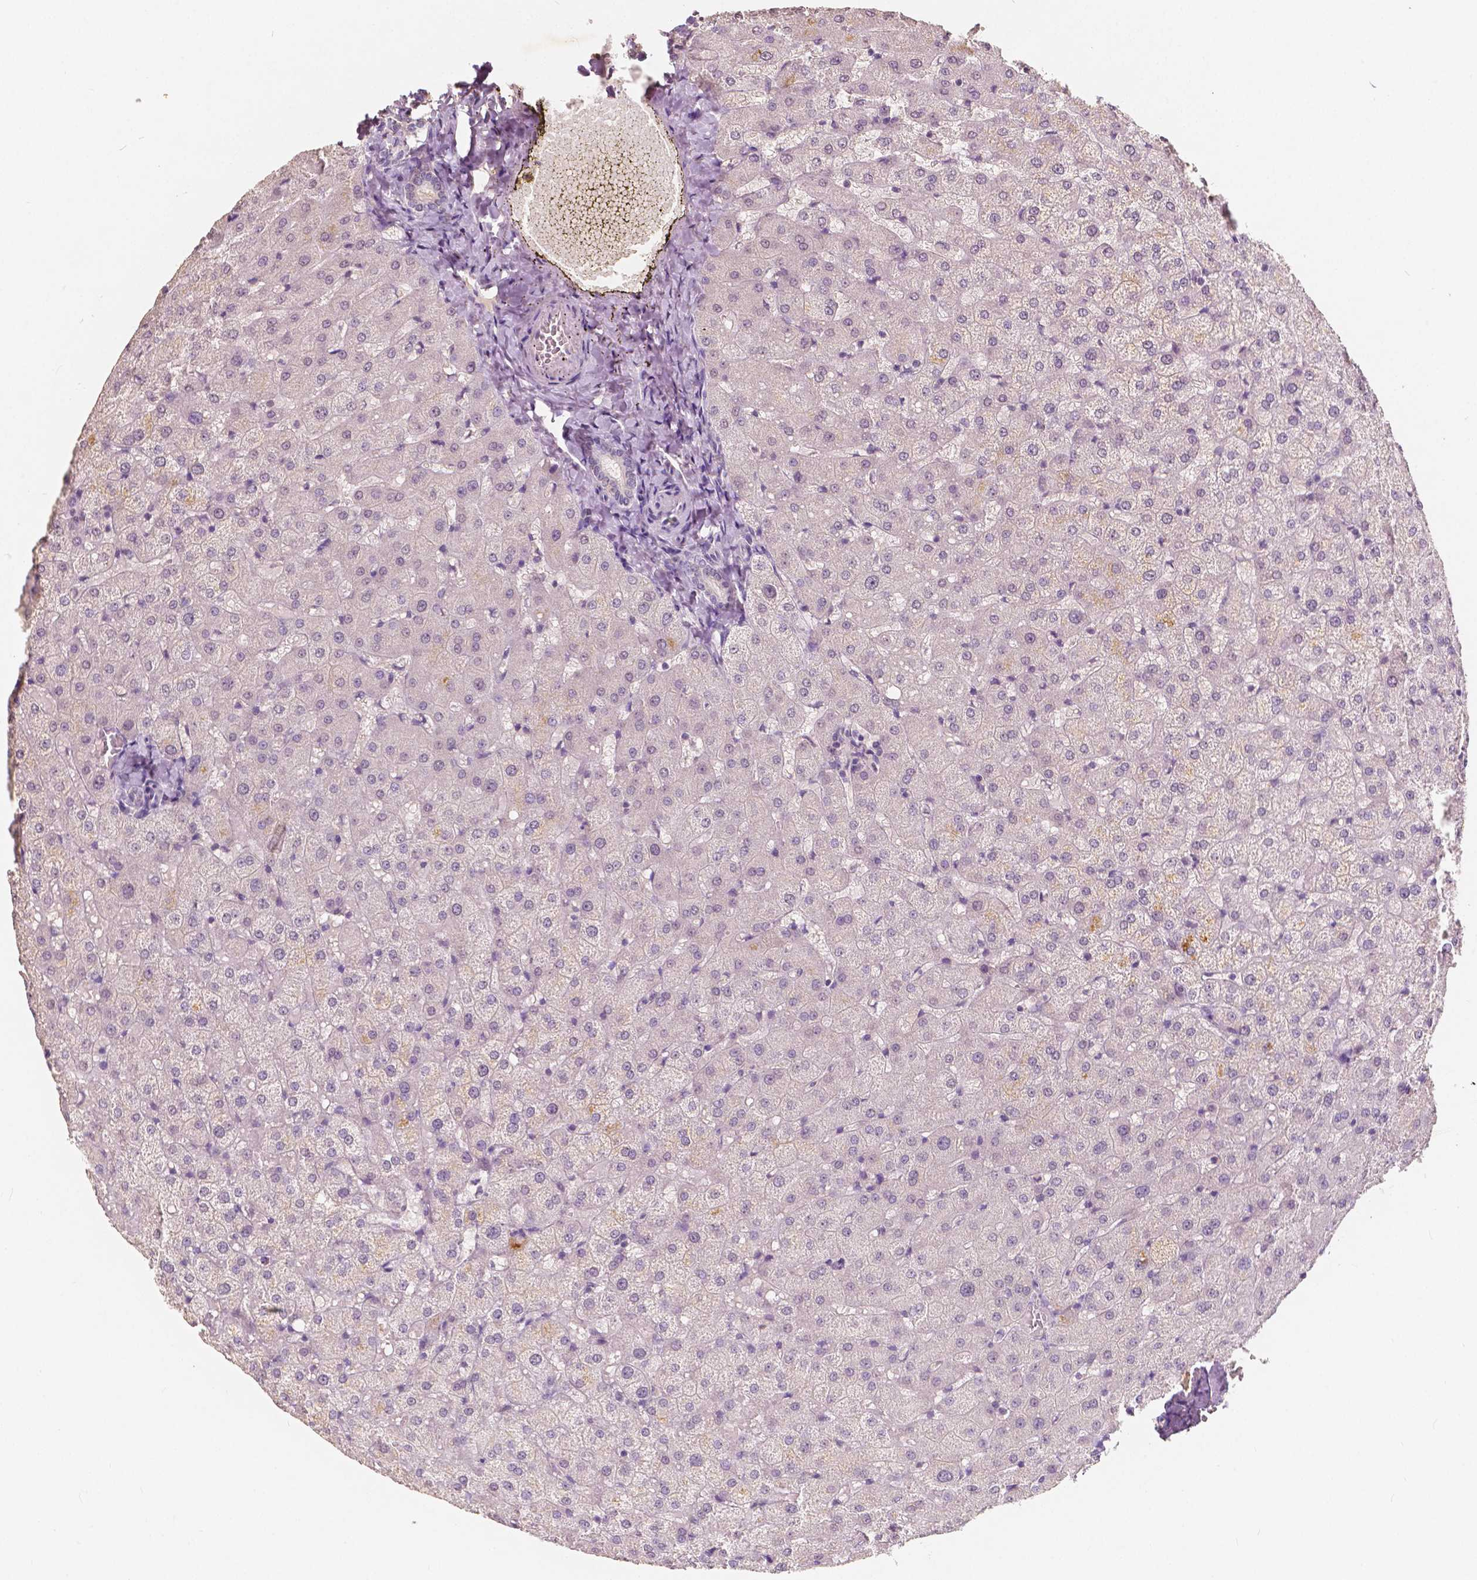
{"staining": {"intensity": "negative", "quantity": "none", "location": "none"}, "tissue": "liver", "cell_type": "Cholangiocytes", "image_type": "normal", "snomed": [{"axis": "morphology", "description": "Normal tissue, NOS"}, {"axis": "topography", "description": "Liver"}], "caption": "An IHC photomicrograph of normal liver is shown. There is no staining in cholangiocytes of liver.", "gene": "SOX15", "patient": {"sex": "female", "age": 50}}